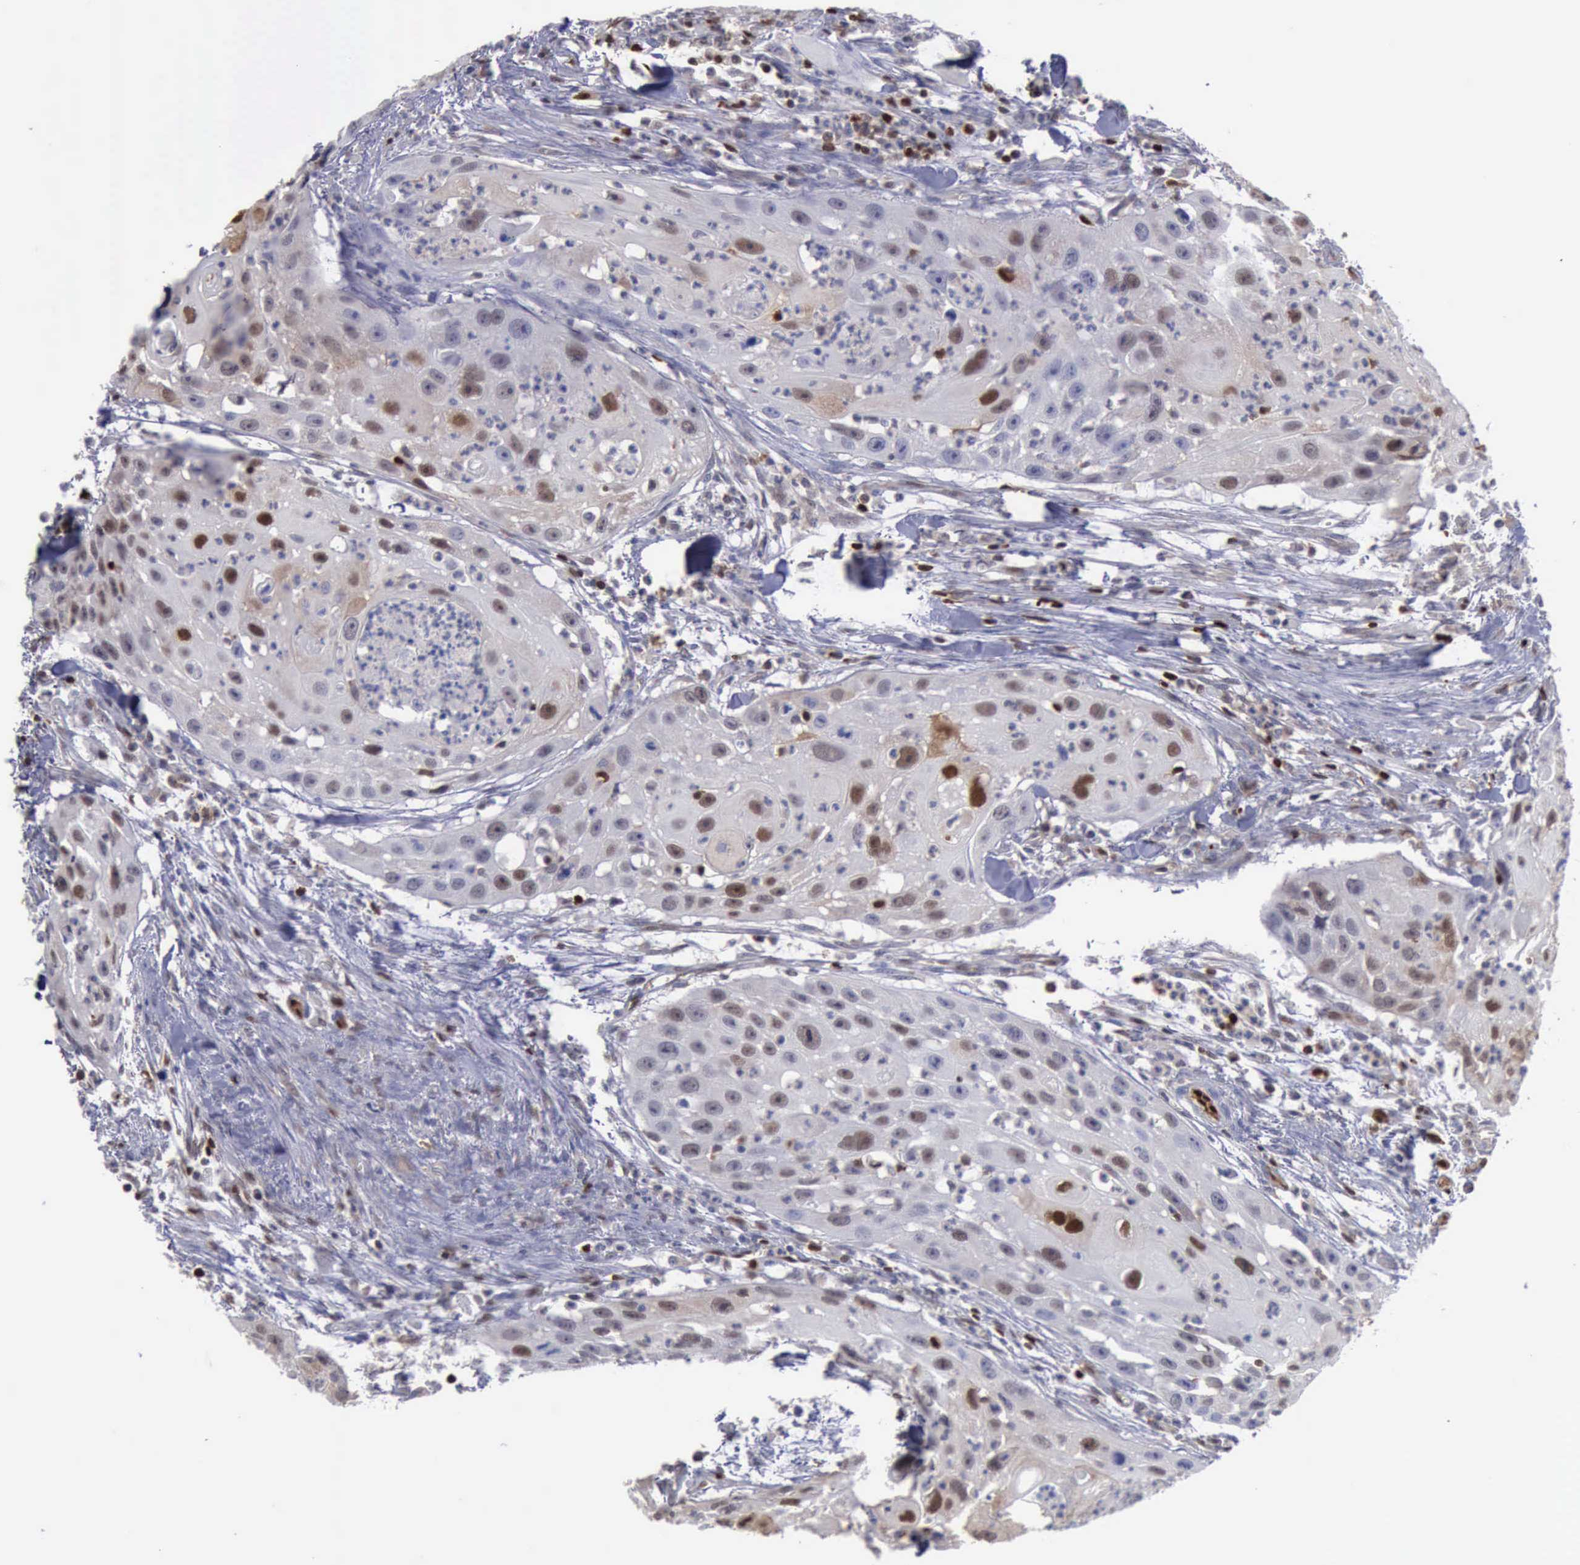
{"staining": {"intensity": "strong", "quantity": ">75%", "location": "cytoplasmic/membranous,nuclear"}, "tissue": "head and neck cancer", "cell_type": "Tumor cells", "image_type": "cancer", "snomed": [{"axis": "morphology", "description": "Squamous cell carcinoma, NOS"}, {"axis": "topography", "description": "Head-Neck"}], "caption": "DAB (3,3'-diaminobenzidine) immunohistochemical staining of head and neck cancer (squamous cell carcinoma) displays strong cytoplasmic/membranous and nuclear protein positivity in about >75% of tumor cells.", "gene": "PDCD4", "patient": {"sex": "male", "age": 64}}